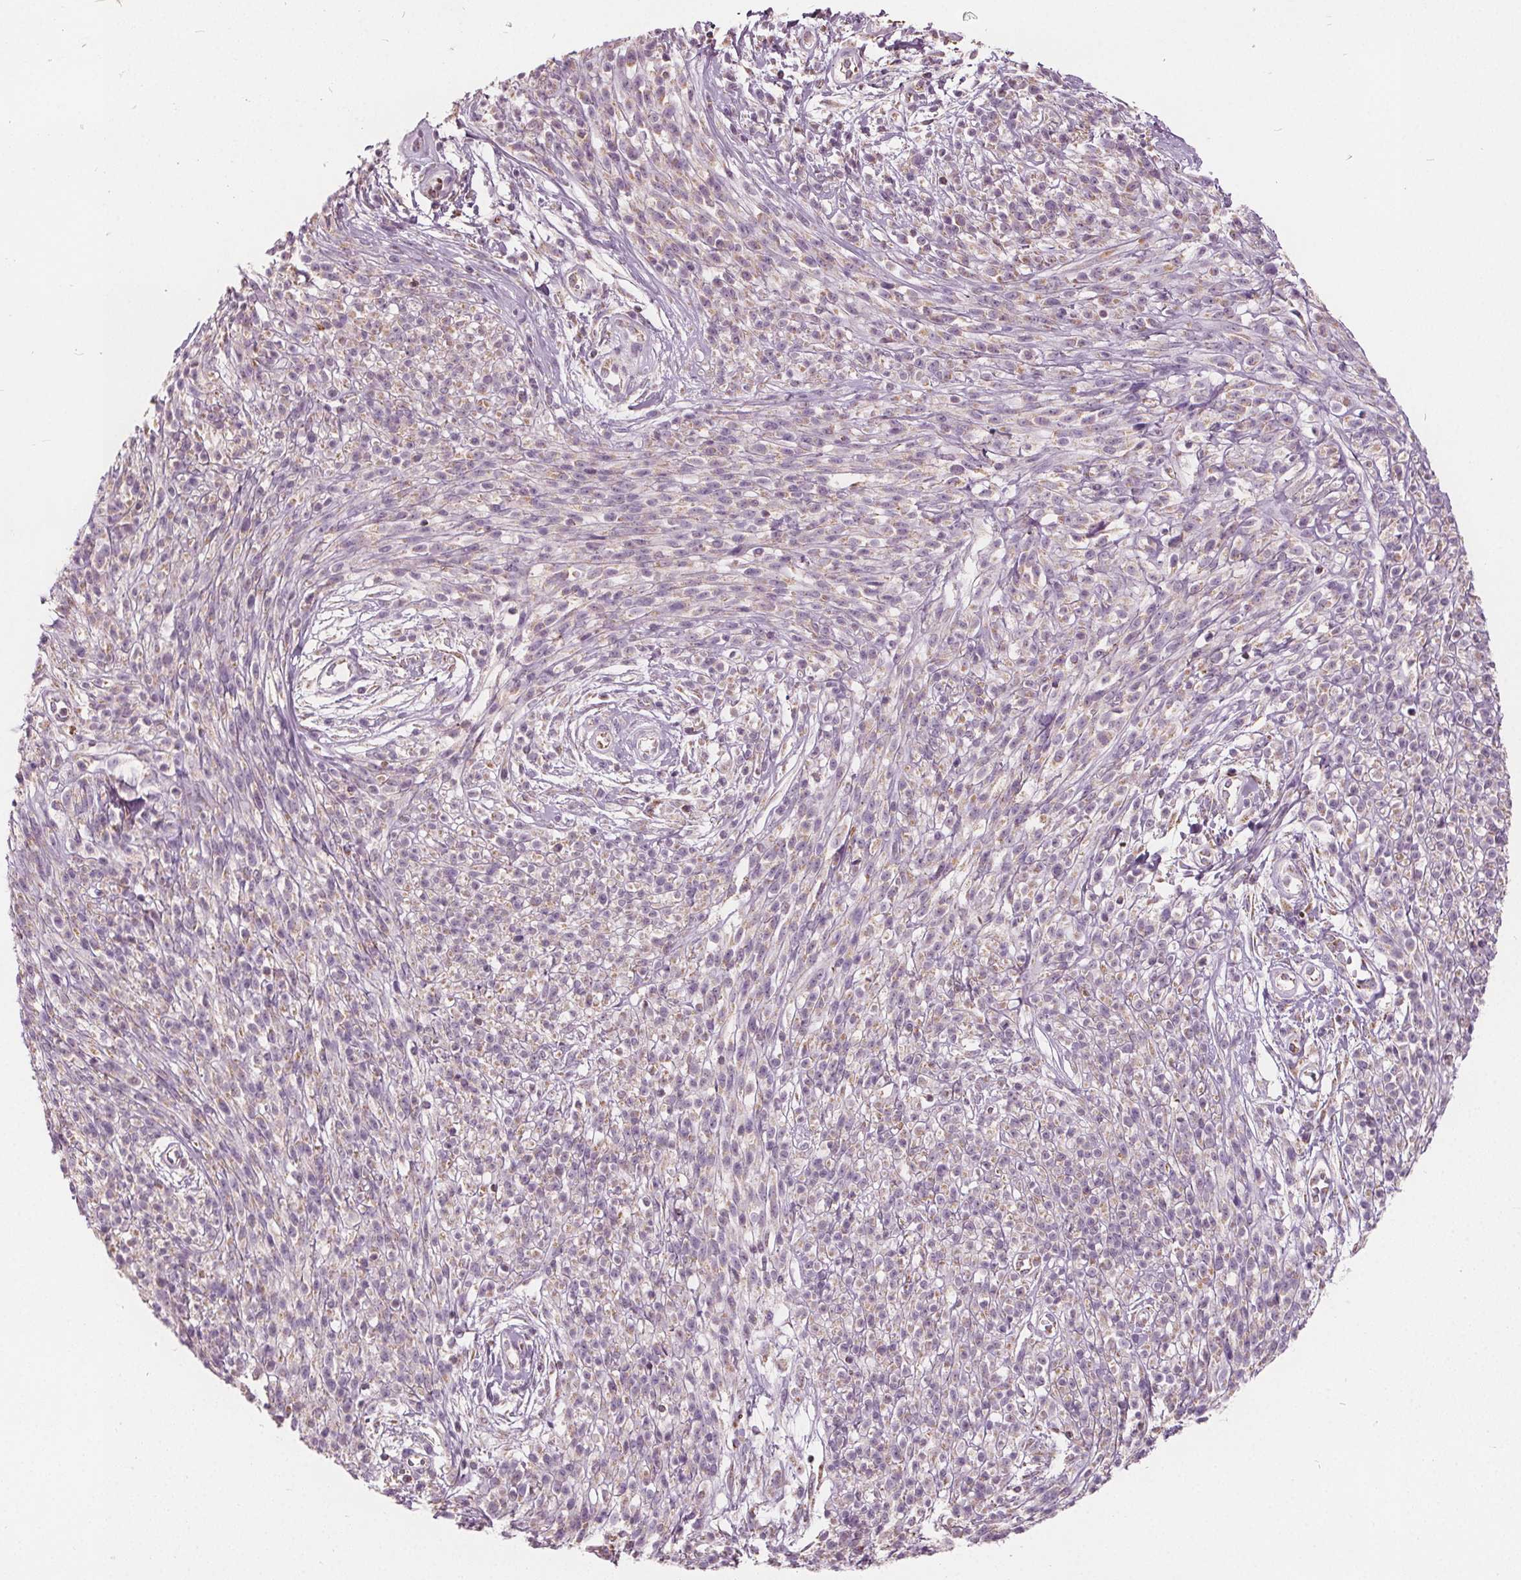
{"staining": {"intensity": "weak", "quantity": "25%-75%", "location": "cytoplasmic/membranous"}, "tissue": "melanoma", "cell_type": "Tumor cells", "image_type": "cancer", "snomed": [{"axis": "morphology", "description": "Malignant melanoma, NOS"}, {"axis": "topography", "description": "Skin"}, {"axis": "topography", "description": "Skin of trunk"}], "caption": "Melanoma tissue demonstrates weak cytoplasmic/membranous staining in approximately 25%-75% of tumor cells, visualized by immunohistochemistry.", "gene": "ECI2", "patient": {"sex": "male", "age": 74}}